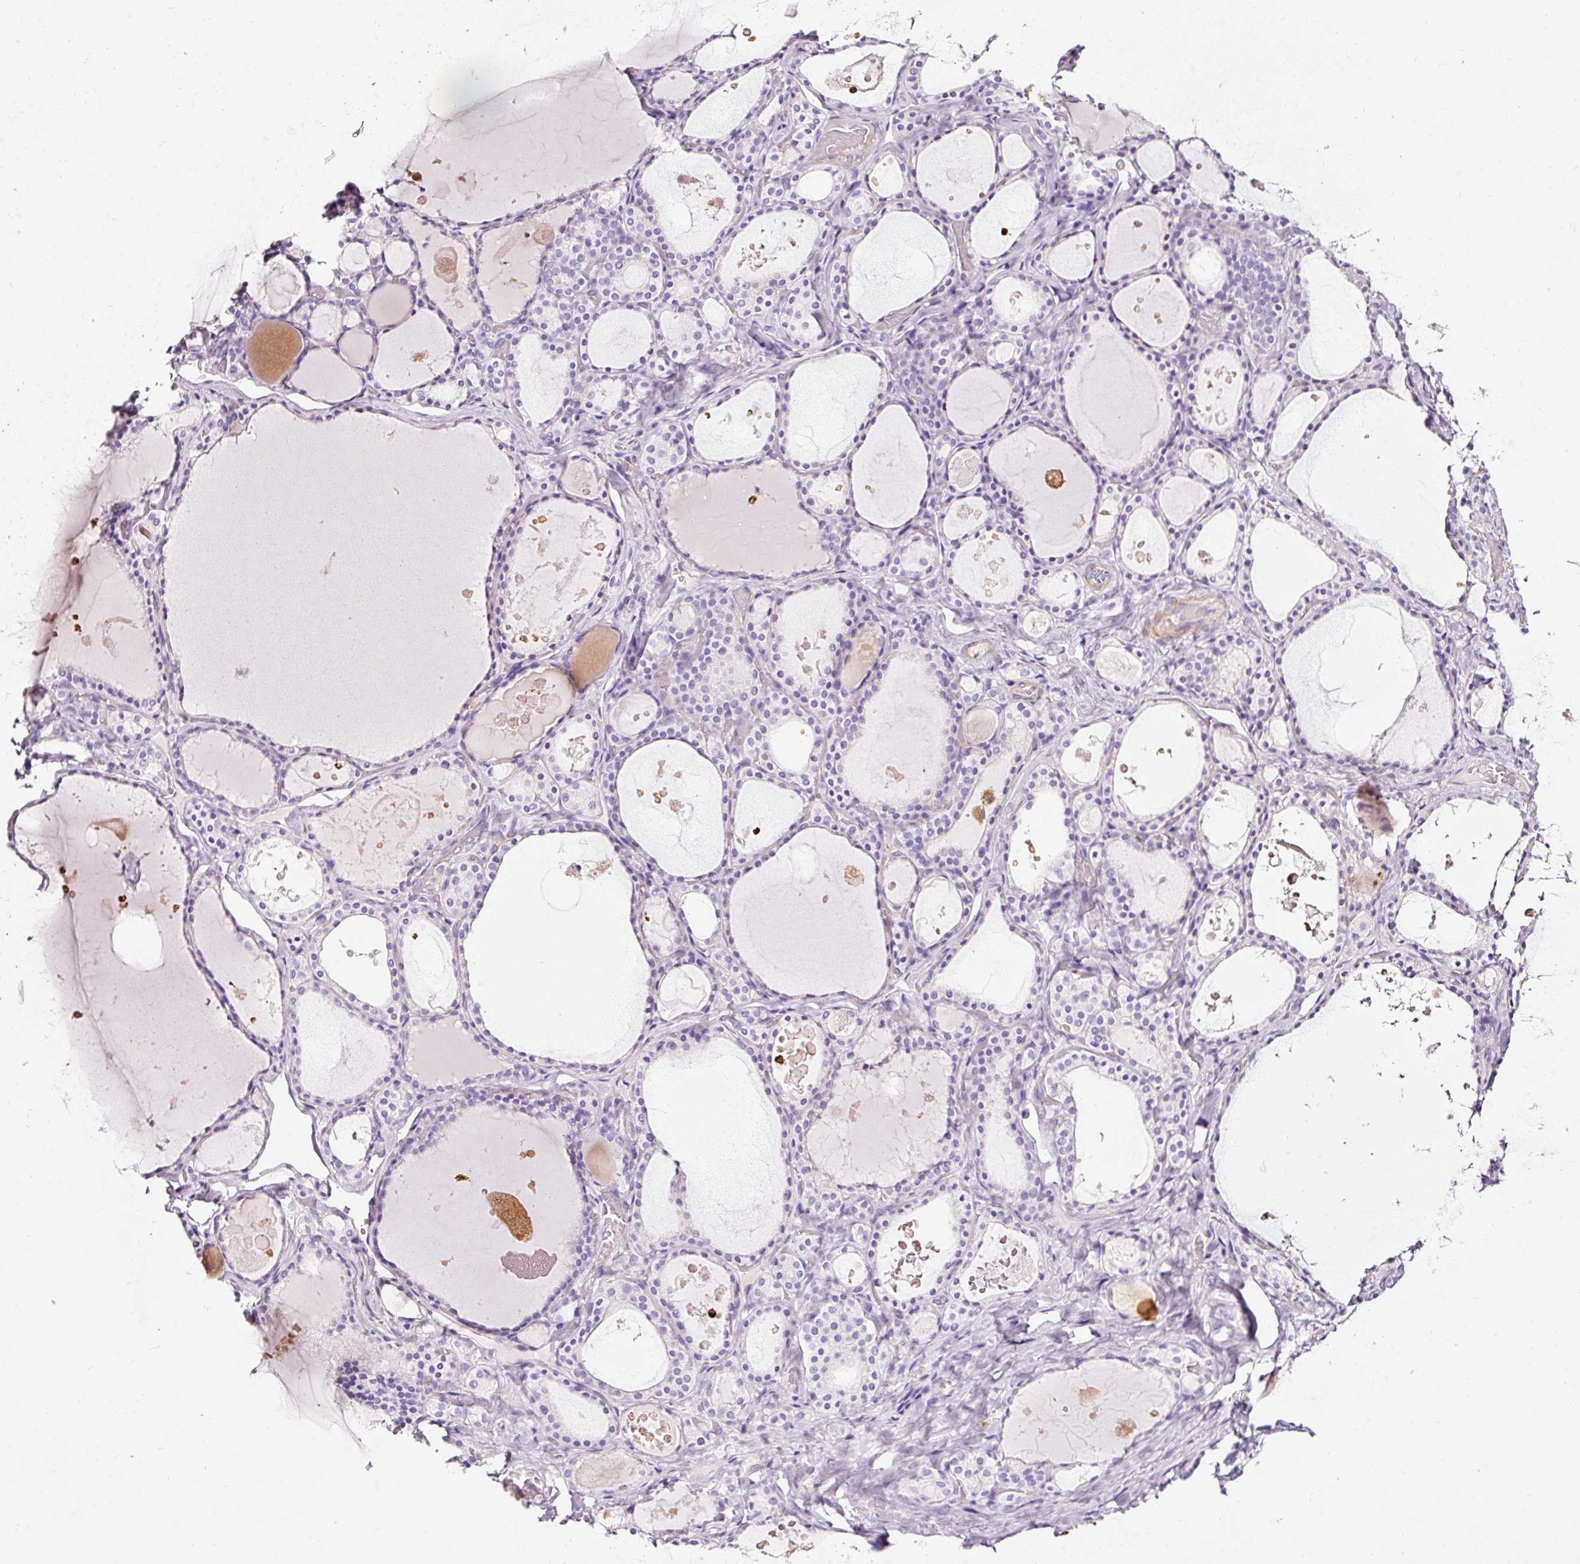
{"staining": {"intensity": "negative", "quantity": "none", "location": "none"}, "tissue": "thyroid gland", "cell_type": "Glandular cells", "image_type": "normal", "snomed": [{"axis": "morphology", "description": "Normal tissue, NOS"}, {"axis": "topography", "description": "Thyroid gland"}], "caption": "This is an immunohistochemistry photomicrograph of normal thyroid gland. There is no expression in glandular cells.", "gene": "CYB561A3", "patient": {"sex": "male", "age": 56}}